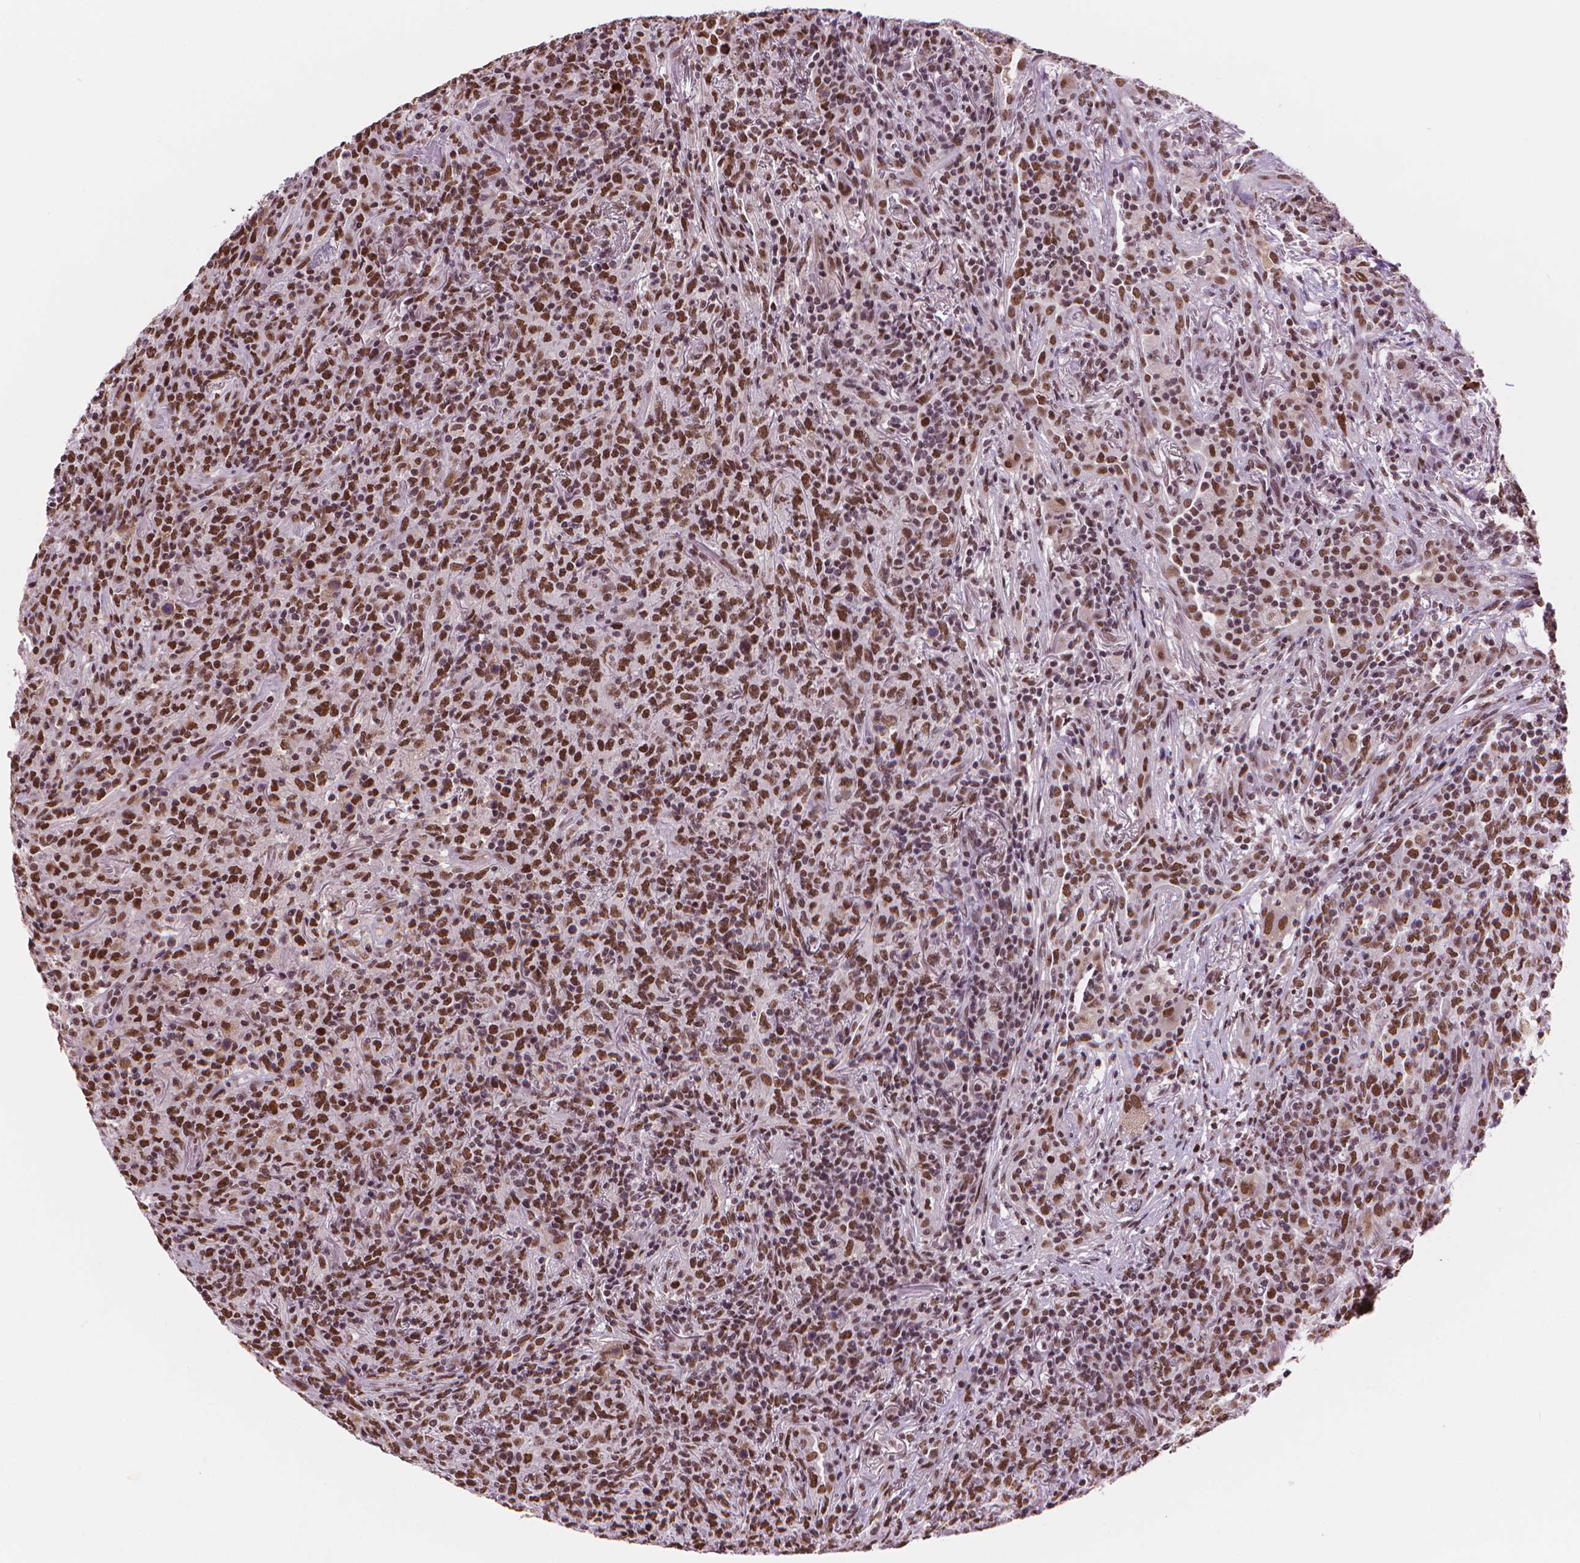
{"staining": {"intensity": "strong", "quantity": ">75%", "location": "nuclear"}, "tissue": "lymphoma", "cell_type": "Tumor cells", "image_type": "cancer", "snomed": [{"axis": "morphology", "description": "Malignant lymphoma, non-Hodgkin's type, High grade"}, {"axis": "topography", "description": "Lung"}], "caption": "The micrograph demonstrates a brown stain indicating the presence of a protein in the nuclear of tumor cells in lymphoma.", "gene": "RPA4", "patient": {"sex": "male", "age": 79}}